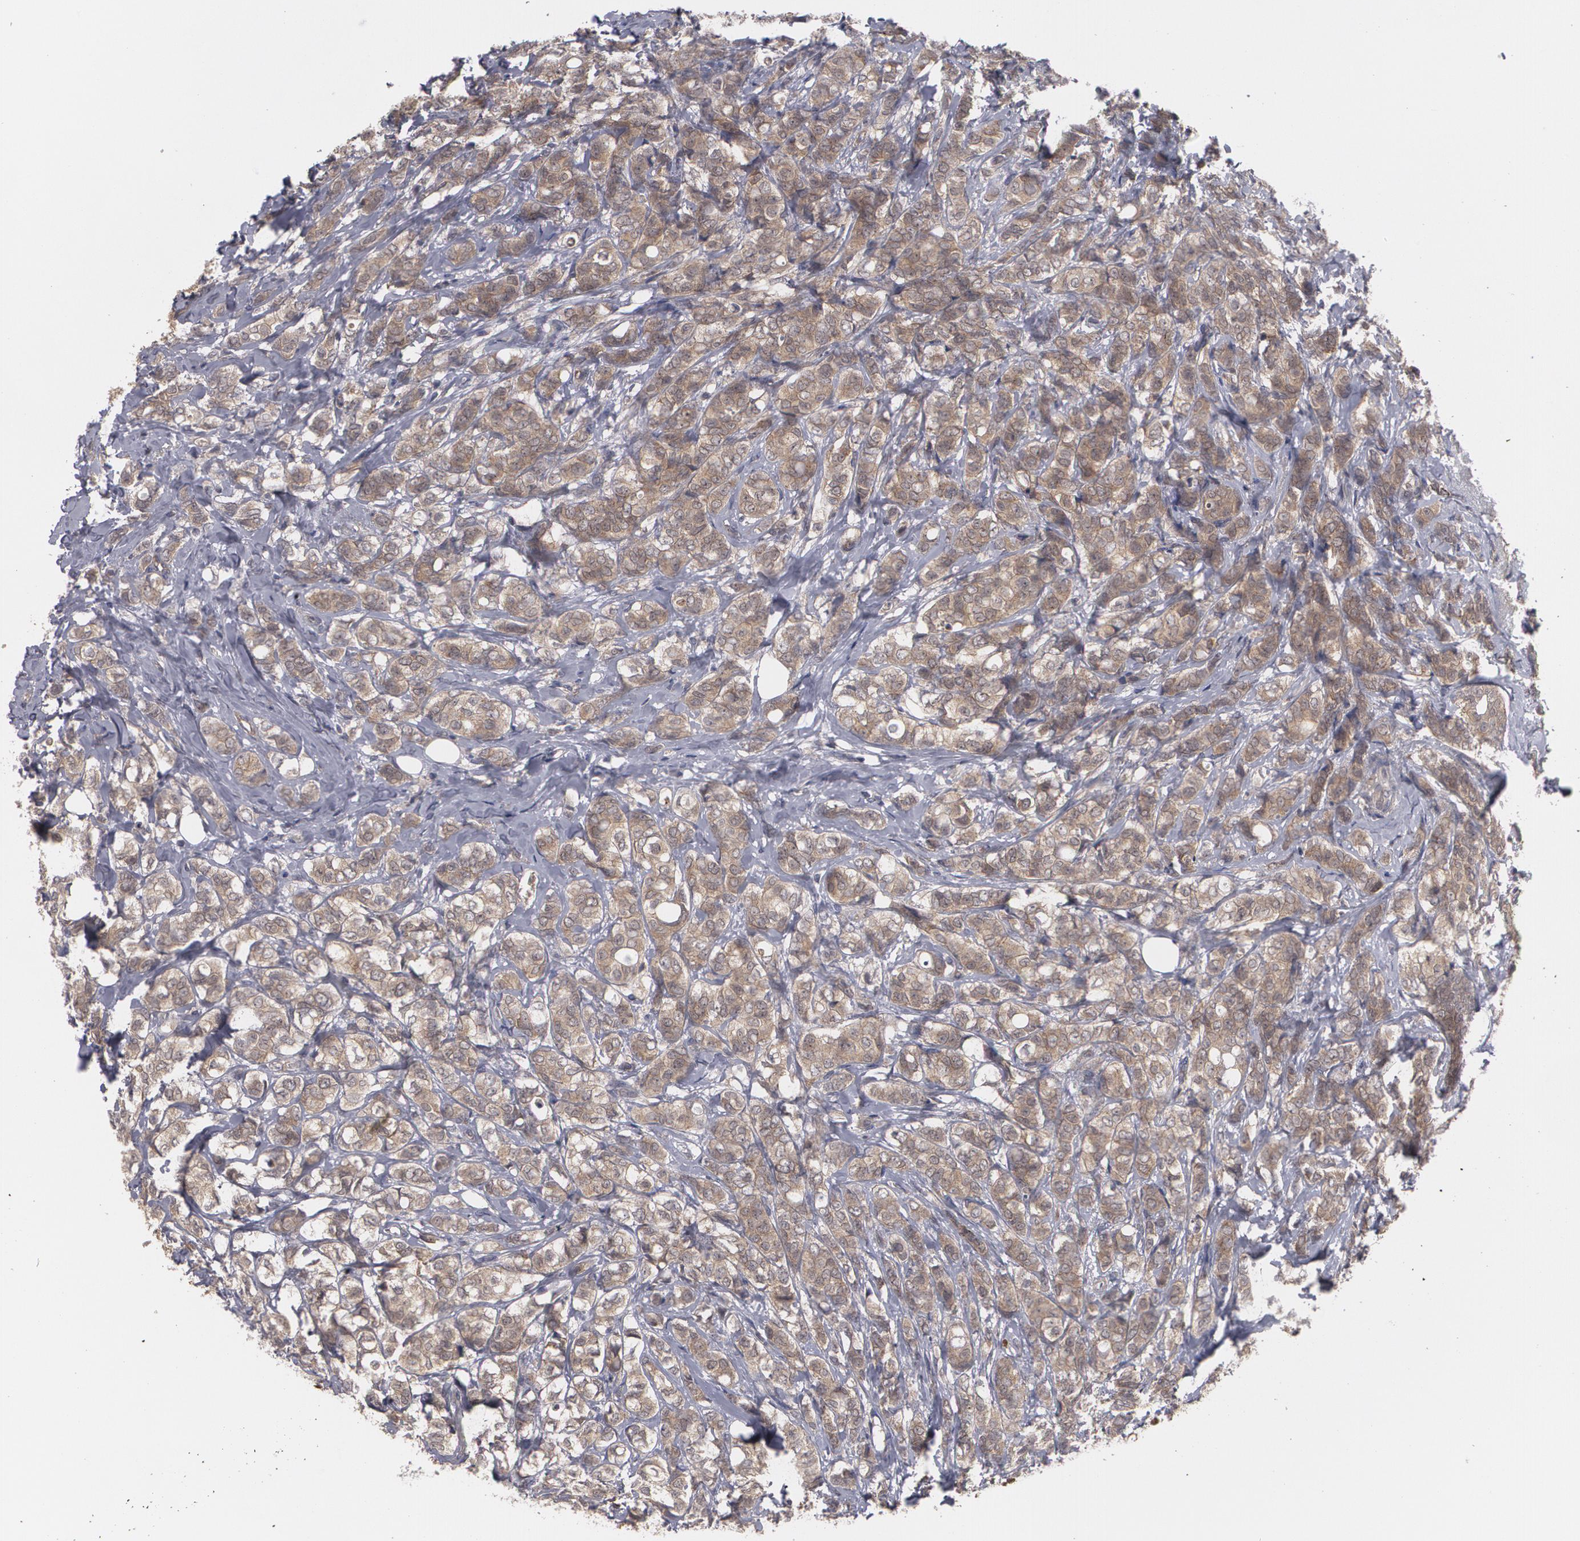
{"staining": {"intensity": "weak", "quantity": ">75%", "location": "cytoplasmic/membranous"}, "tissue": "breast cancer", "cell_type": "Tumor cells", "image_type": "cancer", "snomed": [{"axis": "morphology", "description": "Lobular carcinoma"}, {"axis": "topography", "description": "Breast"}], "caption": "A brown stain labels weak cytoplasmic/membranous expression of a protein in breast cancer tumor cells. (IHC, brightfield microscopy, high magnification).", "gene": "BMP6", "patient": {"sex": "female", "age": 60}}